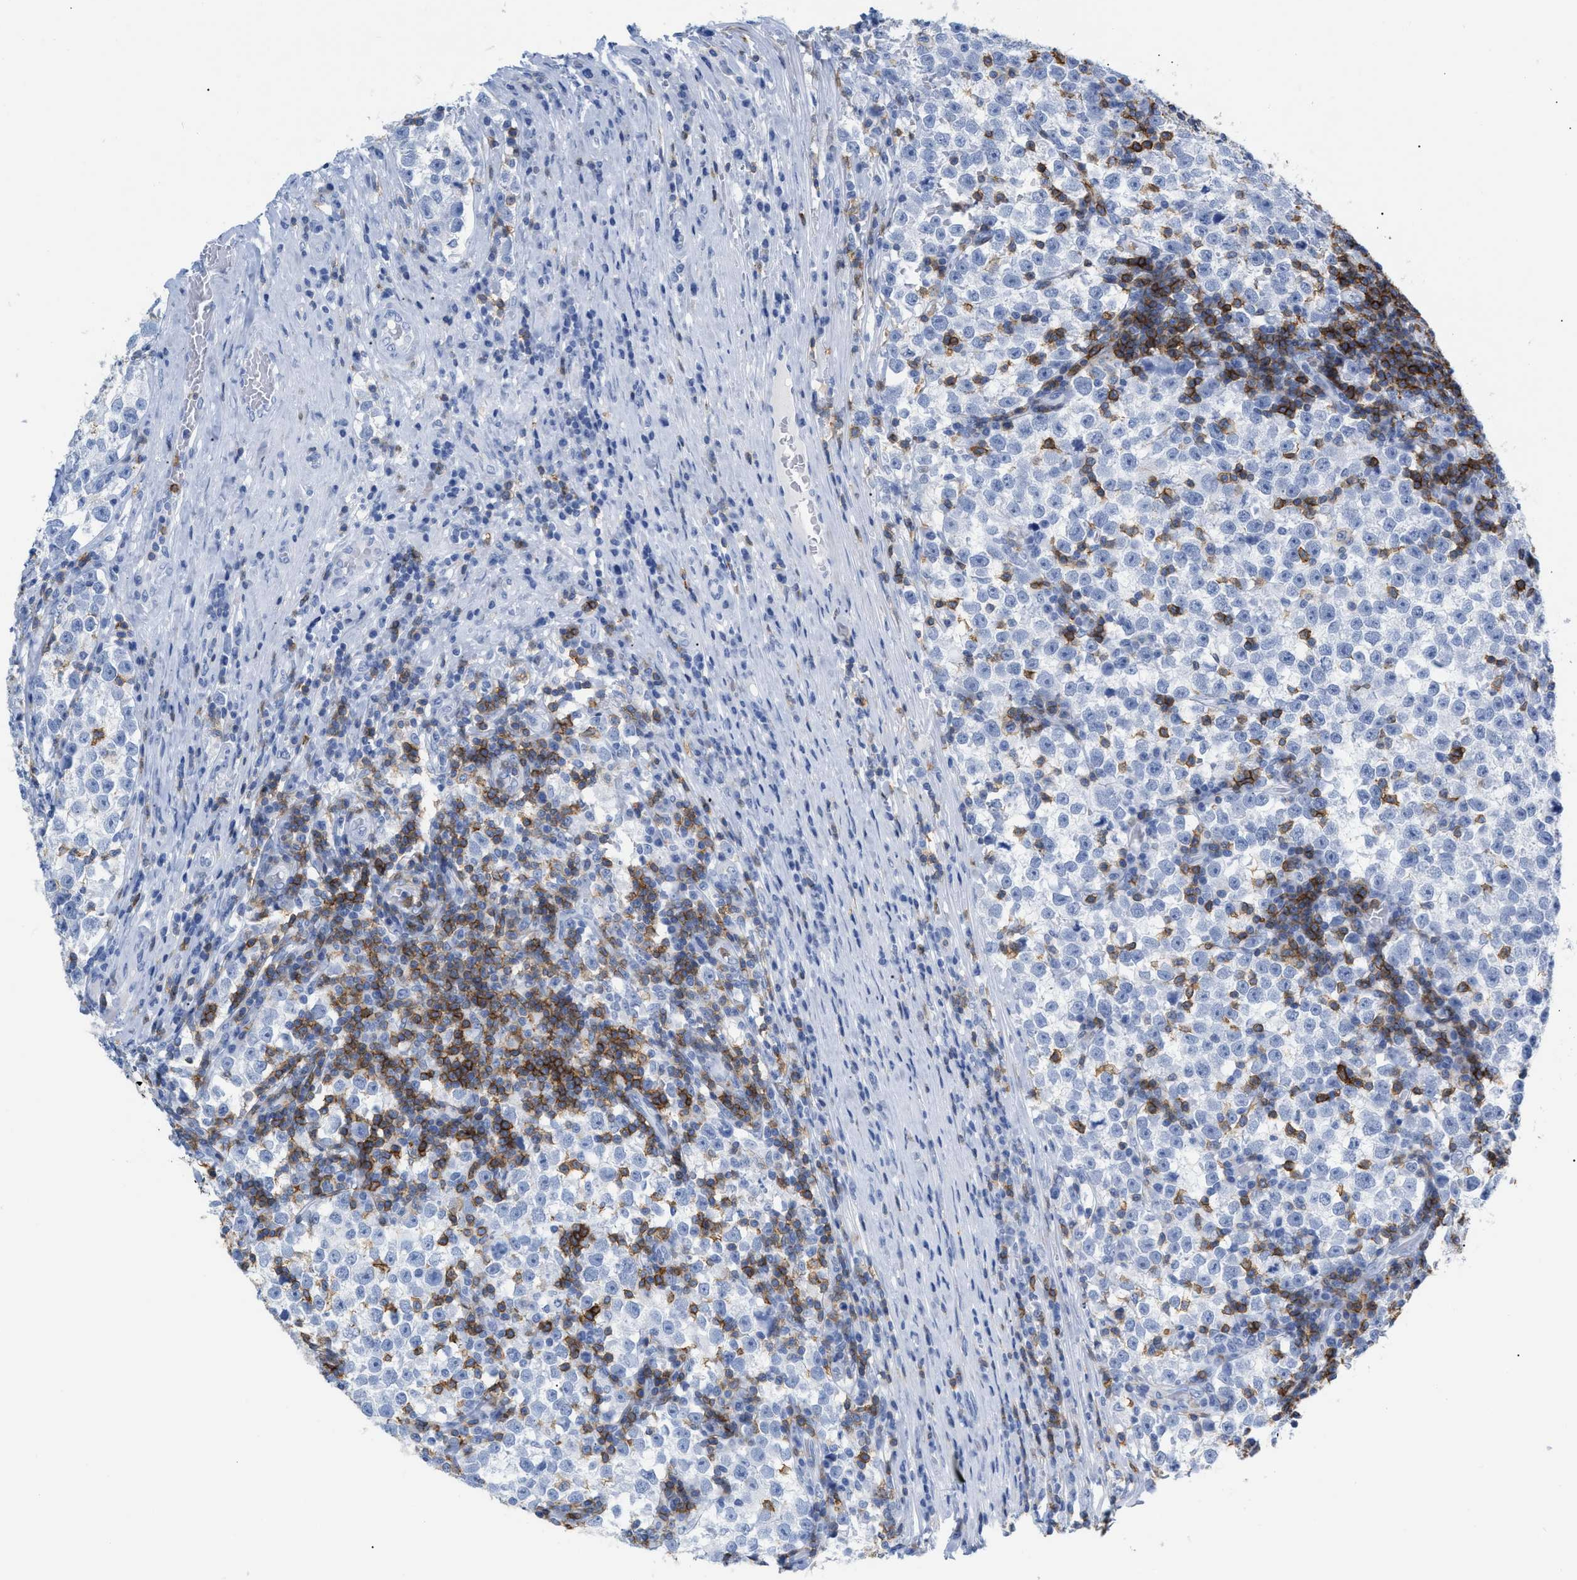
{"staining": {"intensity": "negative", "quantity": "none", "location": "none"}, "tissue": "testis cancer", "cell_type": "Tumor cells", "image_type": "cancer", "snomed": [{"axis": "morphology", "description": "Normal tissue, NOS"}, {"axis": "morphology", "description": "Seminoma, NOS"}, {"axis": "topography", "description": "Testis"}], "caption": "Immunohistochemistry (IHC) histopathology image of testis cancer (seminoma) stained for a protein (brown), which reveals no staining in tumor cells. (IHC, brightfield microscopy, high magnification).", "gene": "CD5", "patient": {"sex": "male", "age": 43}}